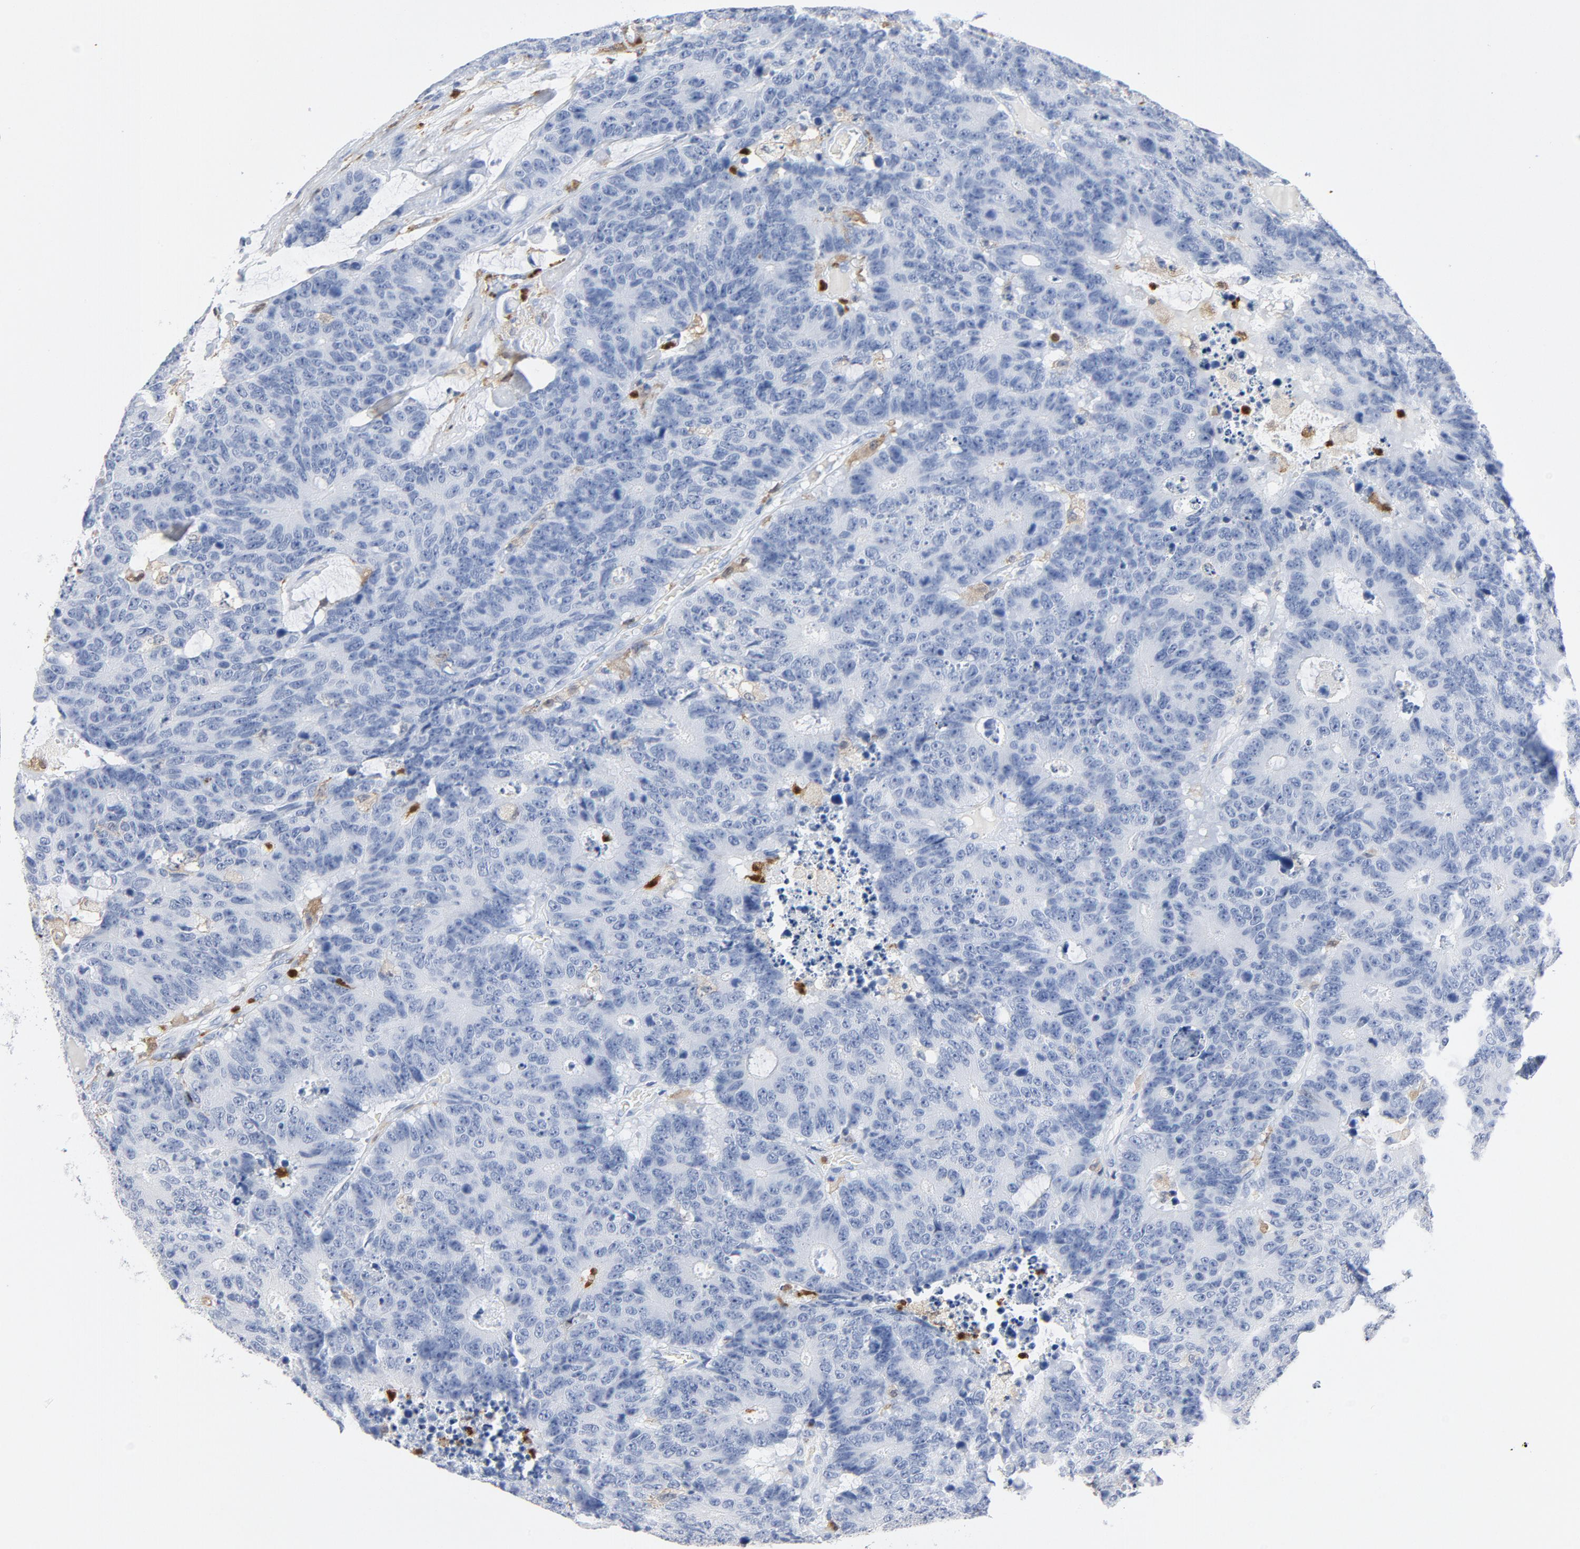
{"staining": {"intensity": "negative", "quantity": "none", "location": "none"}, "tissue": "colorectal cancer", "cell_type": "Tumor cells", "image_type": "cancer", "snomed": [{"axis": "morphology", "description": "Adenocarcinoma, NOS"}, {"axis": "topography", "description": "Colon"}], "caption": "The micrograph shows no significant staining in tumor cells of adenocarcinoma (colorectal).", "gene": "NCF1", "patient": {"sex": "female", "age": 86}}